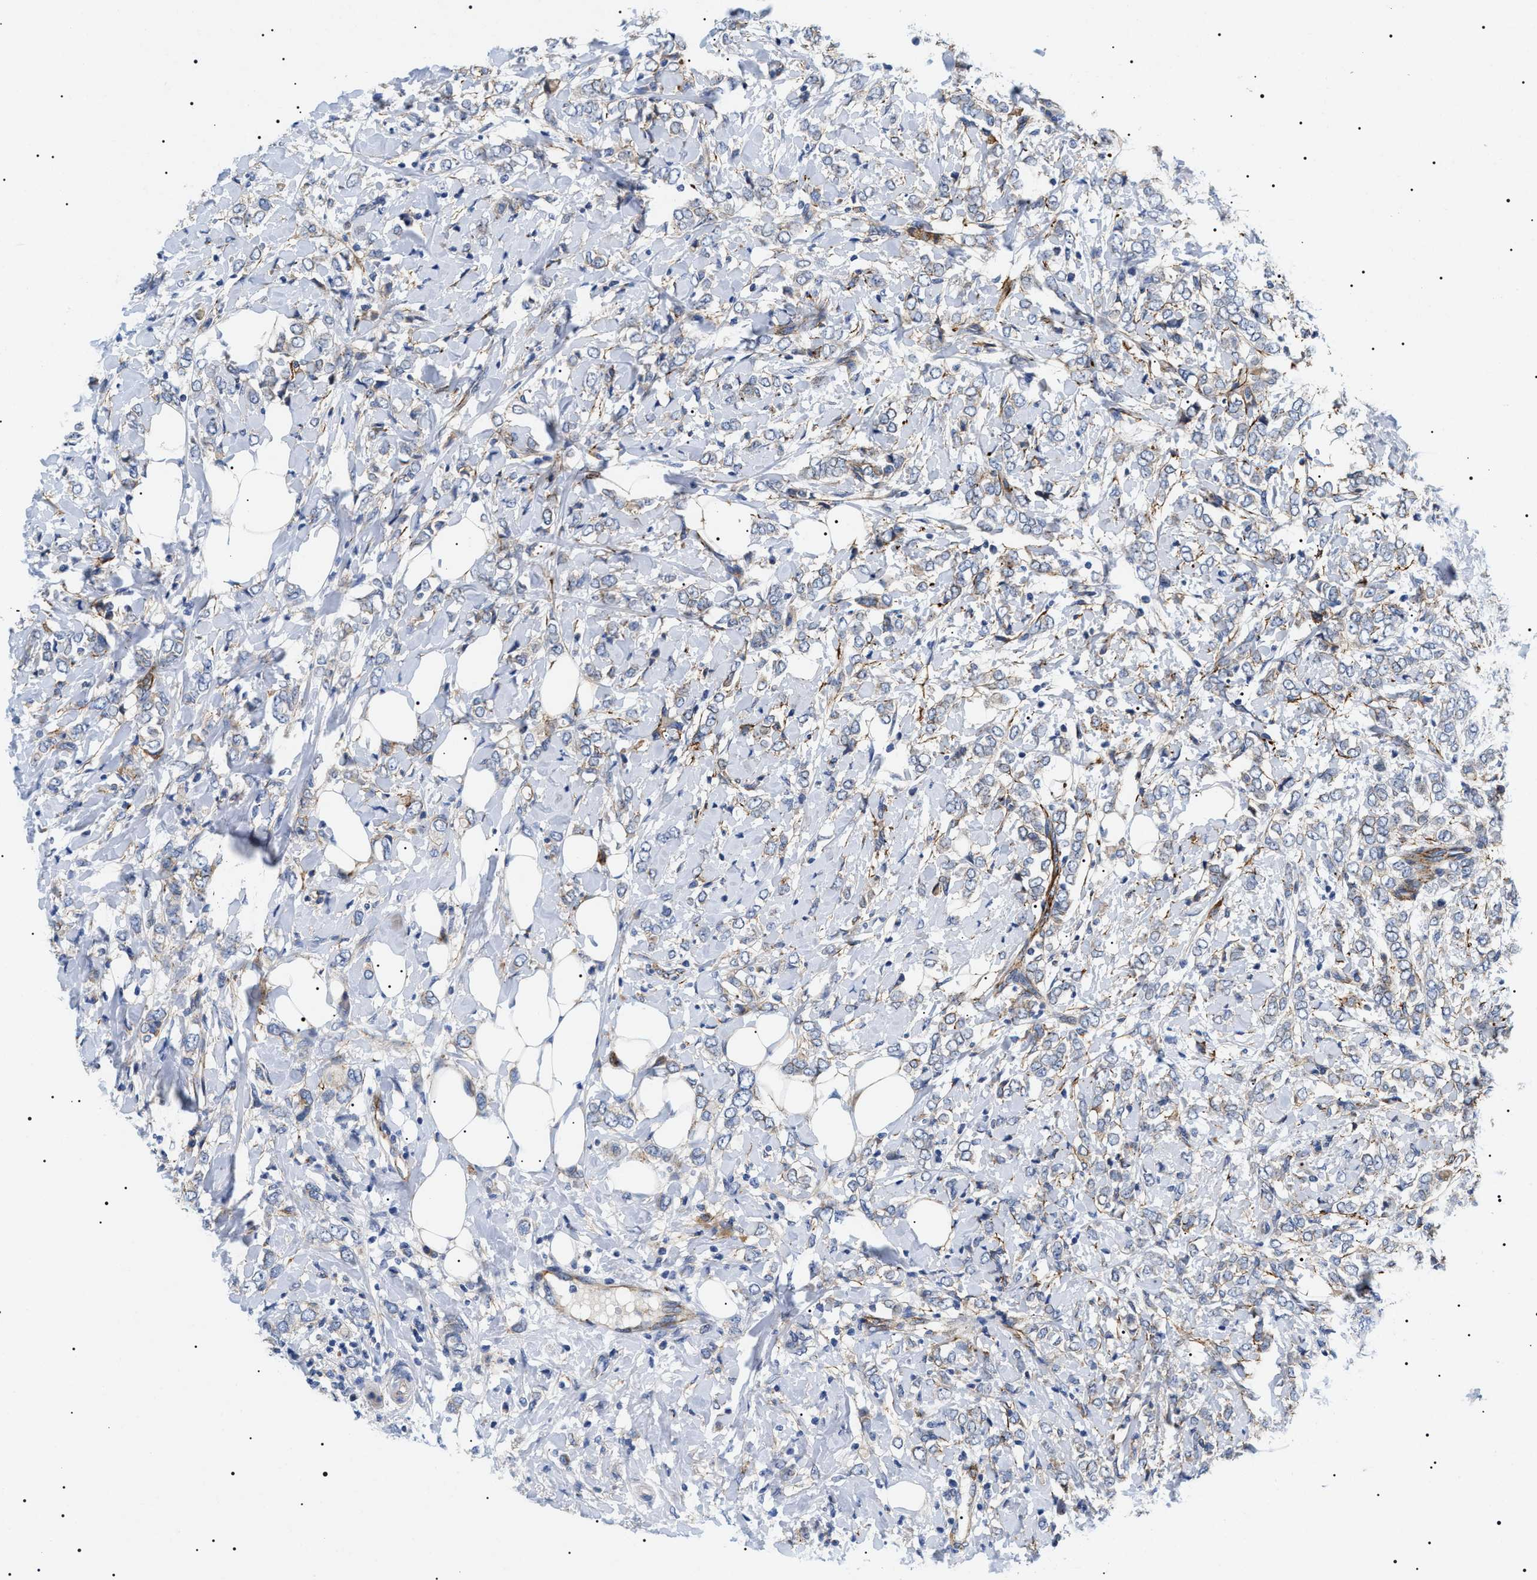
{"staining": {"intensity": "weak", "quantity": "25%-75%", "location": "cytoplasmic/membranous"}, "tissue": "breast cancer", "cell_type": "Tumor cells", "image_type": "cancer", "snomed": [{"axis": "morphology", "description": "Normal tissue, NOS"}, {"axis": "morphology", "description": "Lobular carcinoma"}, {"axis": "topography", "description": "Breast"}], "caption": "Tumor cells exhibit weak cytoplasmic/membranous expression in about 25%-75% of cells in breast cancer (lobular carcinoma).", "gene": "TMEM222", "patient": {"sex": "female", "age": 47}}